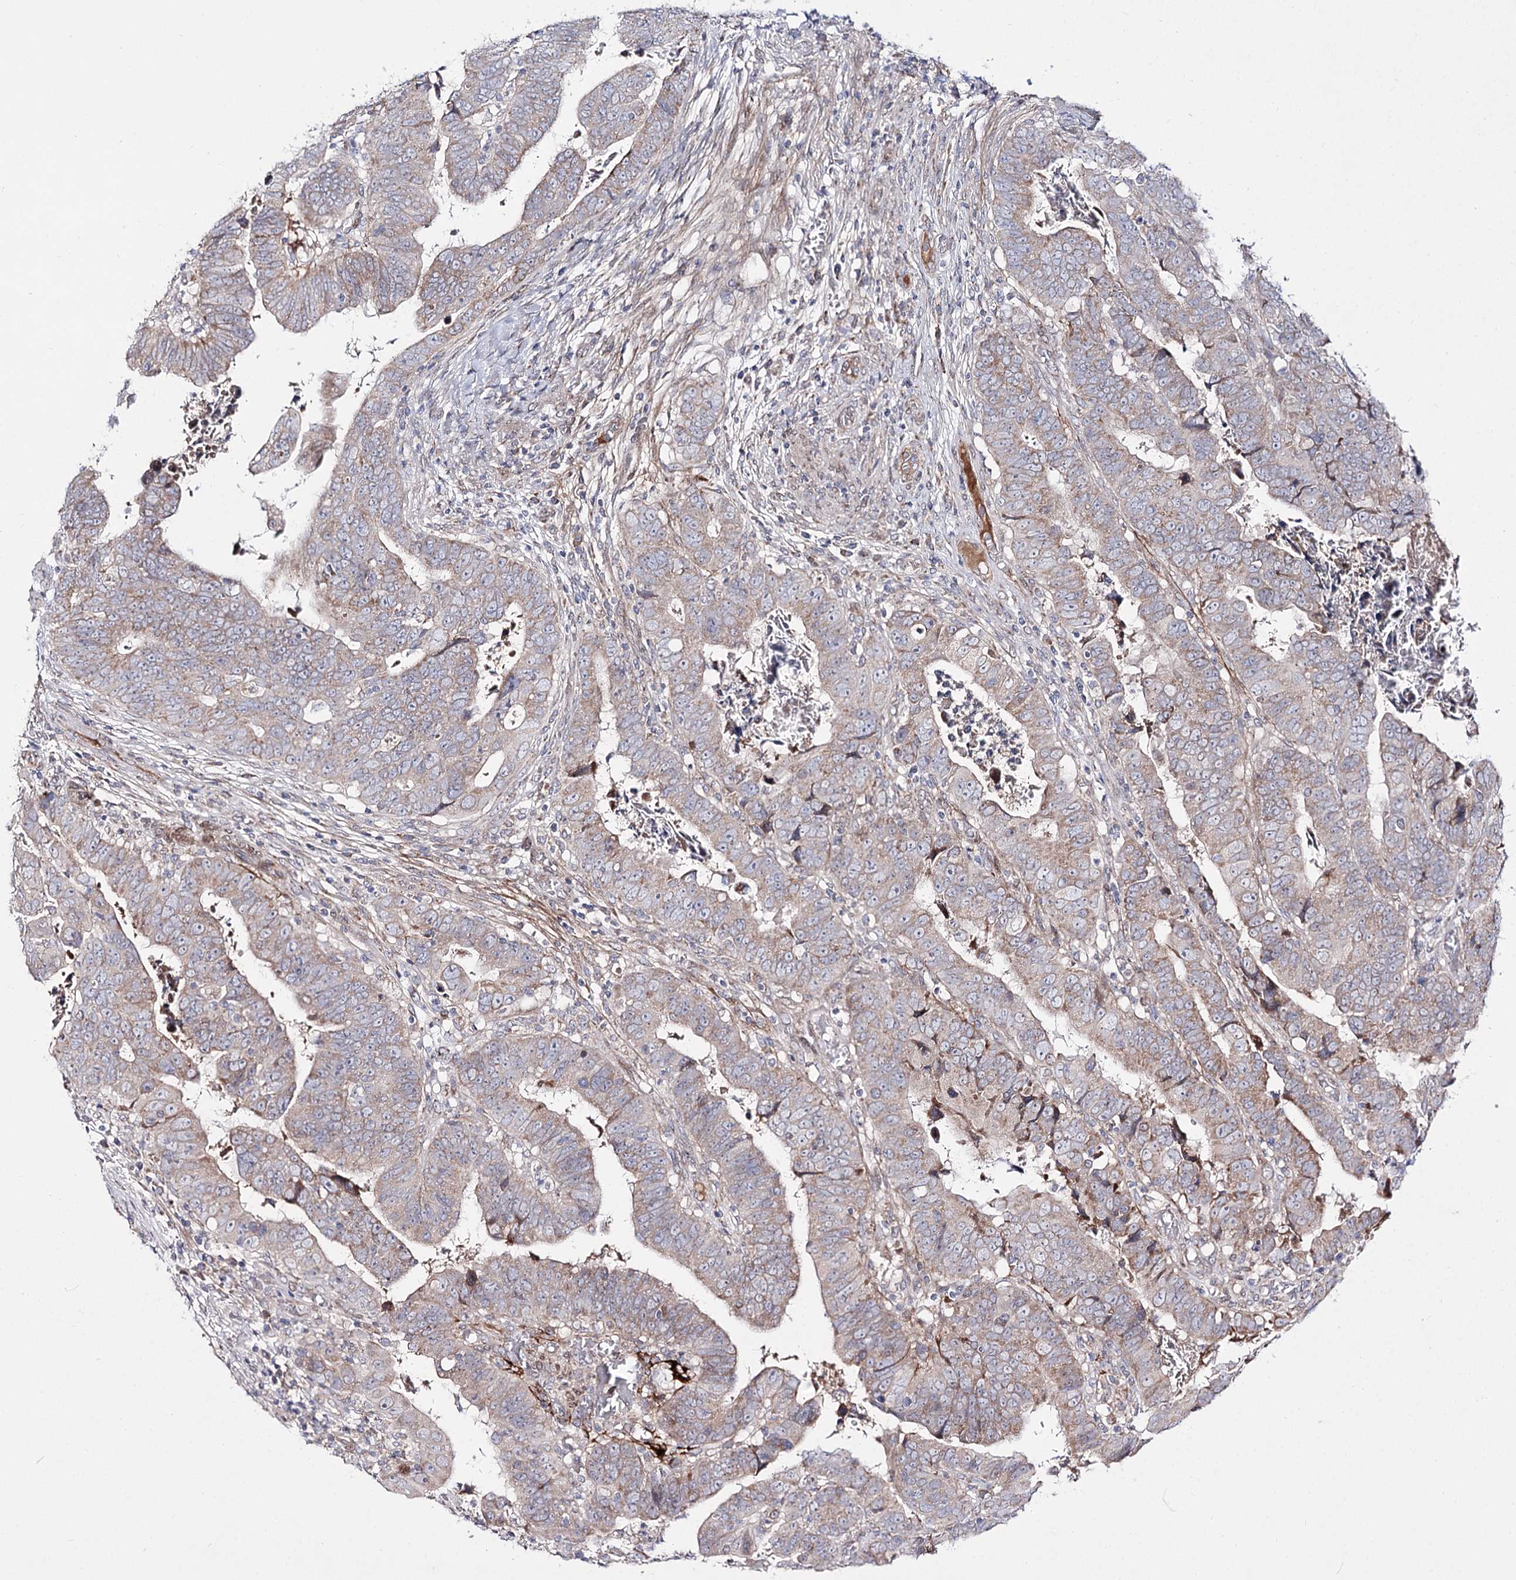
{"staining": {"intensity": "weak", "quantity": "25%-75%", "location": "cytoplasmic/membranous"}, "tissue": "colorectal cancer", "cell_type": "Tumor cells", "image_type": "cancer", "snomed": [{"axis": "morphology", "description": "Normal tissue, NOS"}, {"axis": "morphology", "description": "Adenocarcinoma, NOS"}, {"axis": "topography", "description": "Rectum"}], "caption": "Immunohistochemical staining of human colorectal cancer shows low levels of weak cytoplasmic/membranous protein positivity in about 25%-75% of tumor cells.", "gene": "C11orf80", "patient": {"sex": "female", "age": 65}}